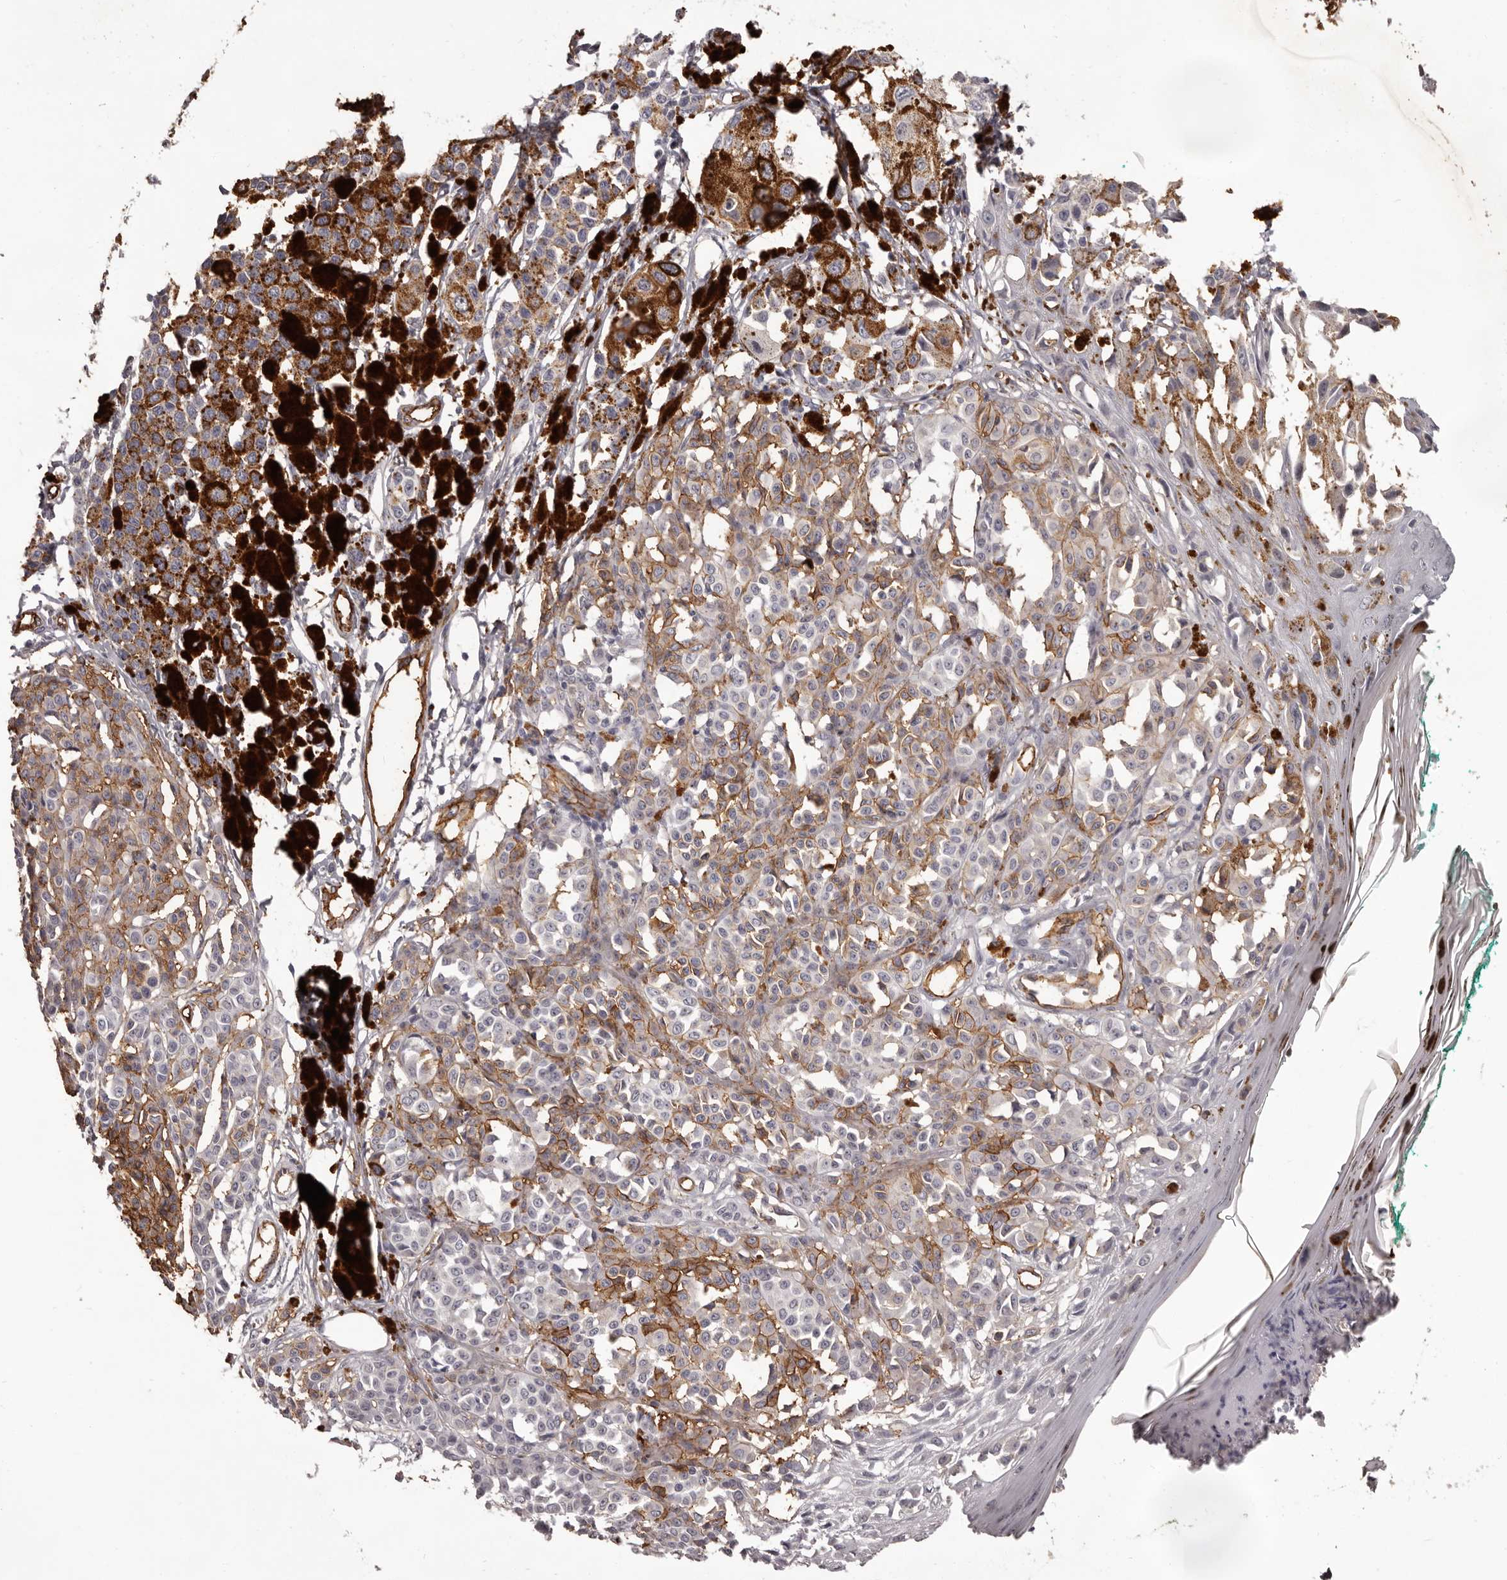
{"staining": {"intensity": "moderate", "quantity": "<25%", "location": "cytoplasmic/membranous"}, "tissue": "melanoma", "cell_type": "Tumor cells", "image_type": "cancer", "snomed": [{"axis": "morphology", "description": "Malignant melanoma, NOS"}, {"axis": "topography", "description": "Skin of leg"}], "caption": "A low amount of moderate cytoplasmic/membranous staining is seen in approximately <25% of tumor cells in melanoma tissue.", "gene": "GPR78", "patient": {"sex": "female", "age": 72}}